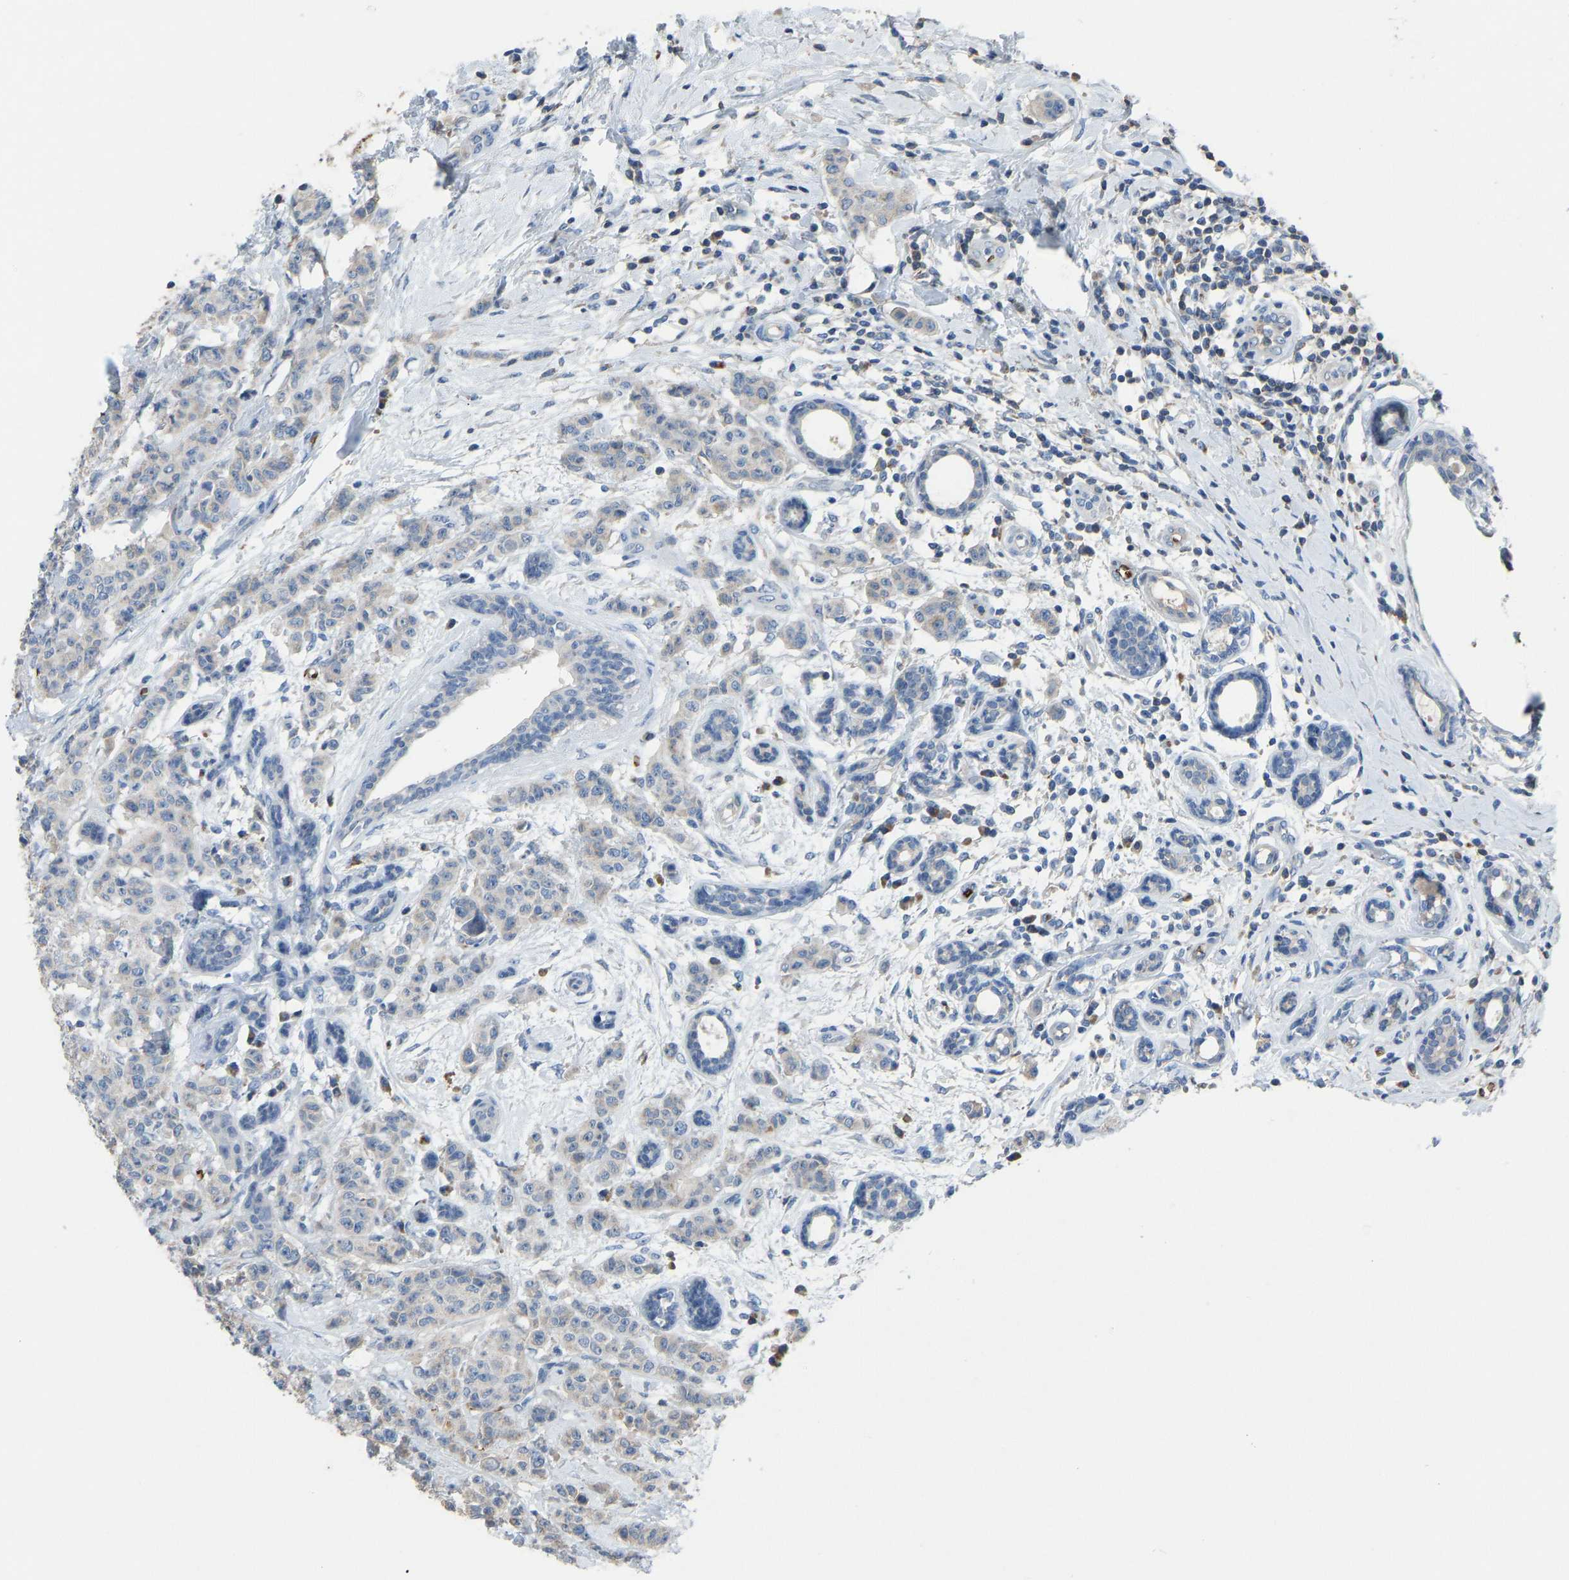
{"staining": {"intensity": "moderate", "quantity": "<25%", "location": "cytoplasmic/membranous"}, "tissue": "breast cancer", "cell_type": "Tumor cells", "image_type": "cancer", "snomed": [{"axis": "morphology", "description": "Normal tissue, NOS"}, {"axis": "morphology", "description": "Duct carcinoma"}, {"axis": "topography", "description": "Breast"}], "caption": "Protein staining of breast intraductal carcinoma tissue demonstrates moderate cytoplasmic/membranous positivity in about <25% of tumor cells.", "gene": "PIGS", "patient": {"sex": "female", "age": 40}}